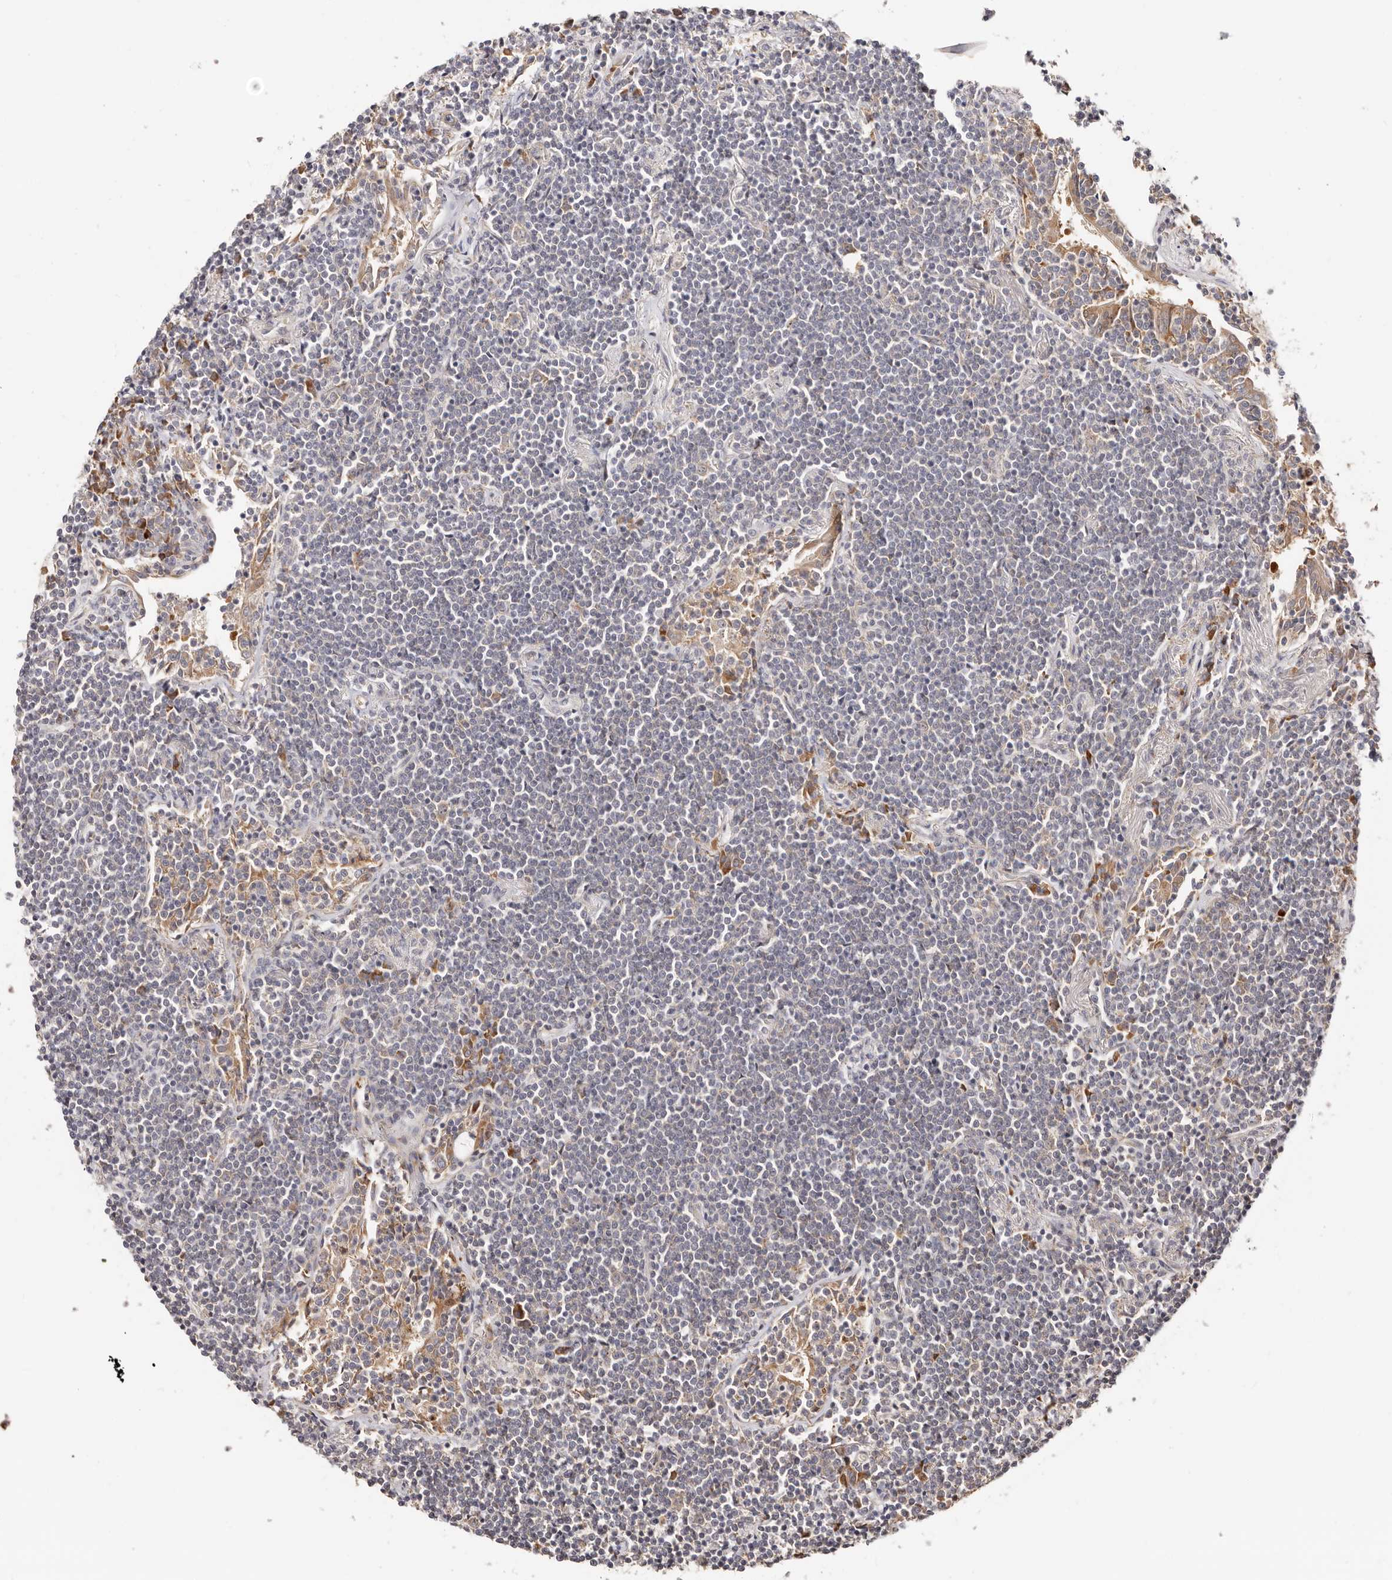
{"staining": {"intensity": "negative", "quantity": "none", "location": "none"}, "tissue": "lymphoma", "cell_type": "Tumor cells", "image_type": "cancer", "snomed": [{"axis": "morphology", "description": "Malignant lymphoma, non-Hodgkin's type, Low grade"}, {"axis": "topography", "description": "Lung"}], "caption": "Tumor cells are negative for brown protein staining in malignant lymphoma, non-Hodgkin's type (low-grade).", "gene": "BCL2L15", "patient": {"sex": "female", "age": 71}}